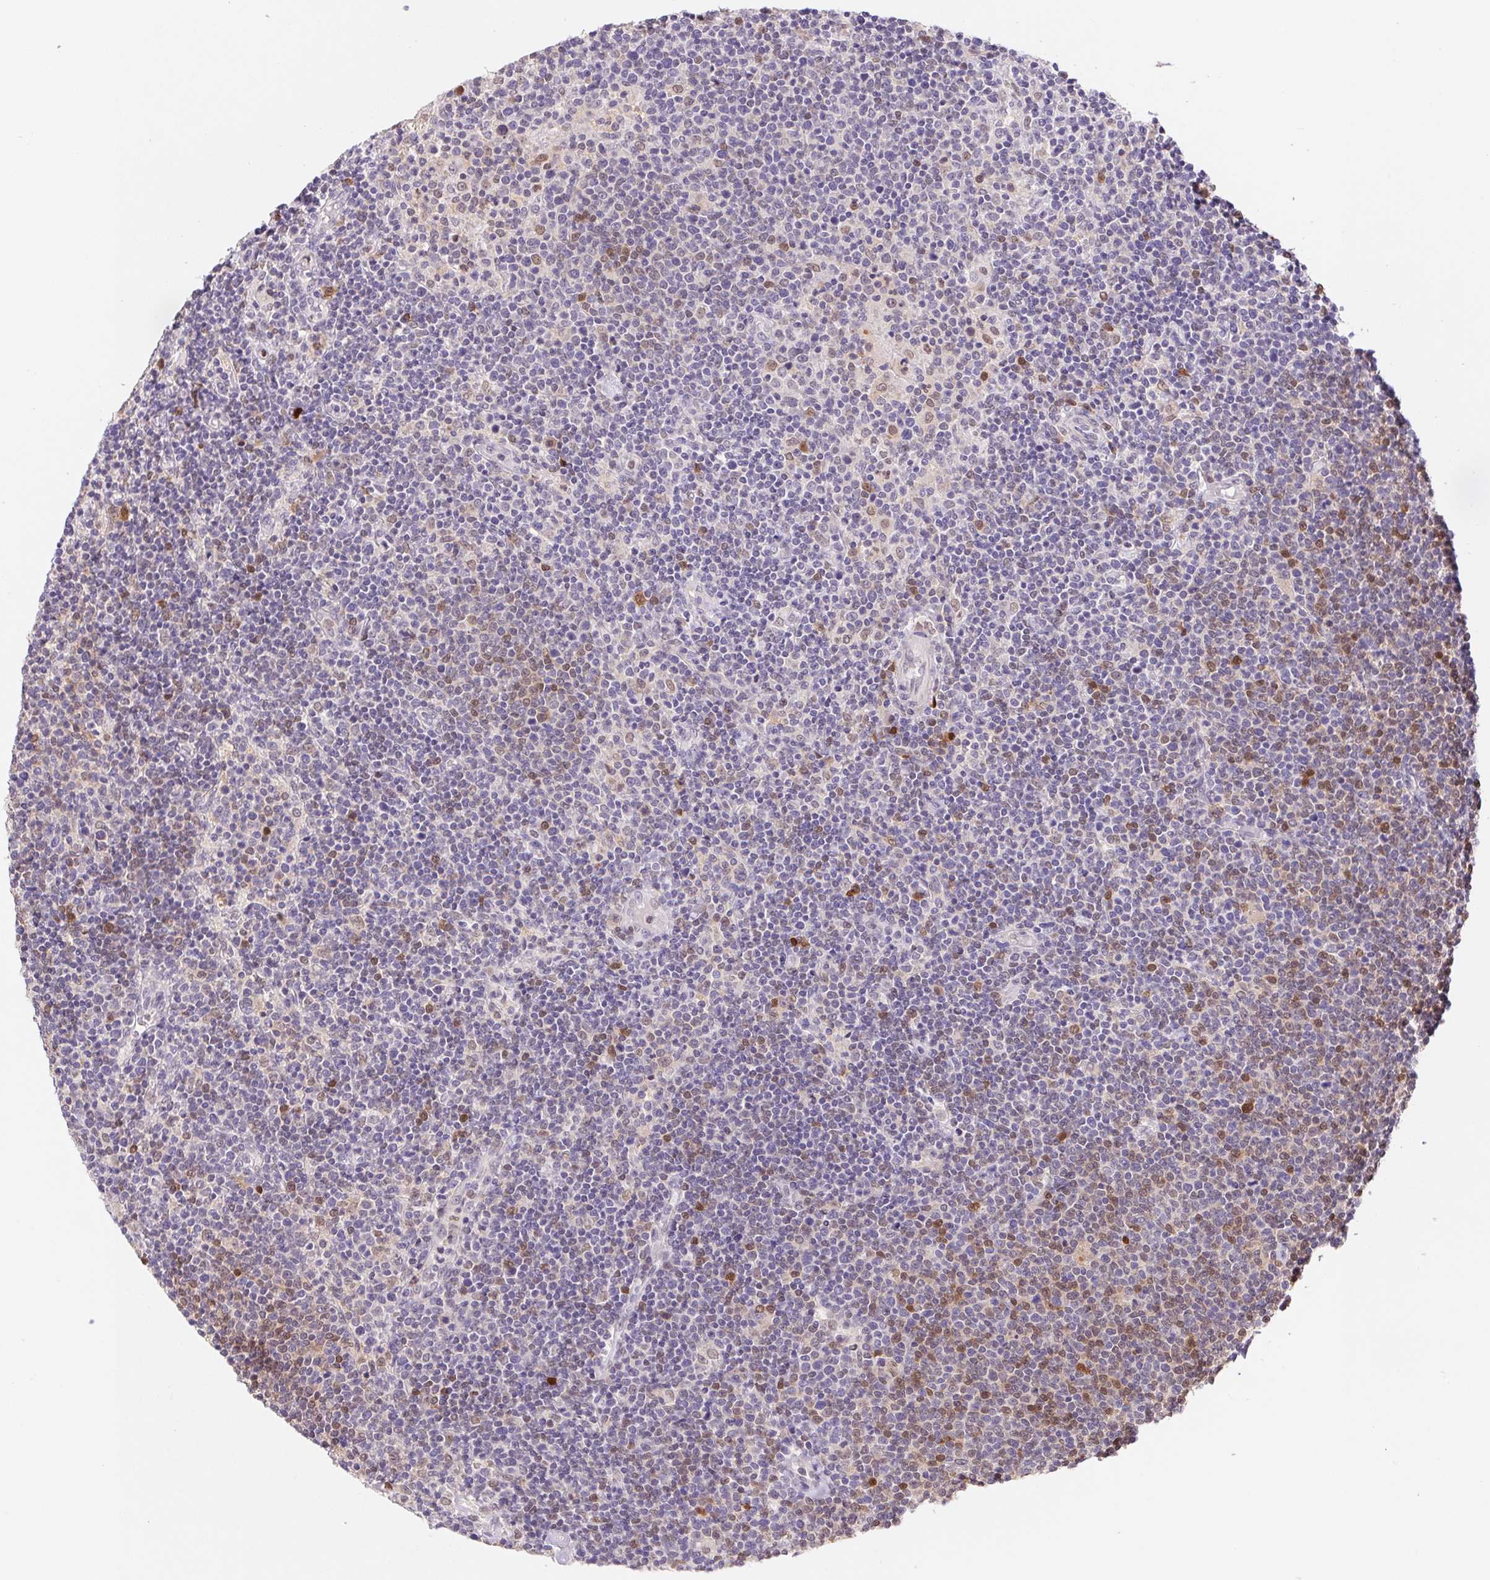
{"staining": {"intensity": "weak", "quantity": "<25%", "location": "nuclear"}, "tissue": "lymphoma", "cell_type": "Tumor cells", "image_type": "cancer", "snomed": [{"axis": "morphology", "description": "Malignant lymphoma, non-Hodgkin's type, High grade"}, {"axis": "topography", "description": "Lymph node"}], "caption": "IHC micrograph of lymphoma stained for a protein (brown), which displays no expression in tumor cells.", "gene": "L3MBTL4", "patient": {"sex": "male", "age": 61}}